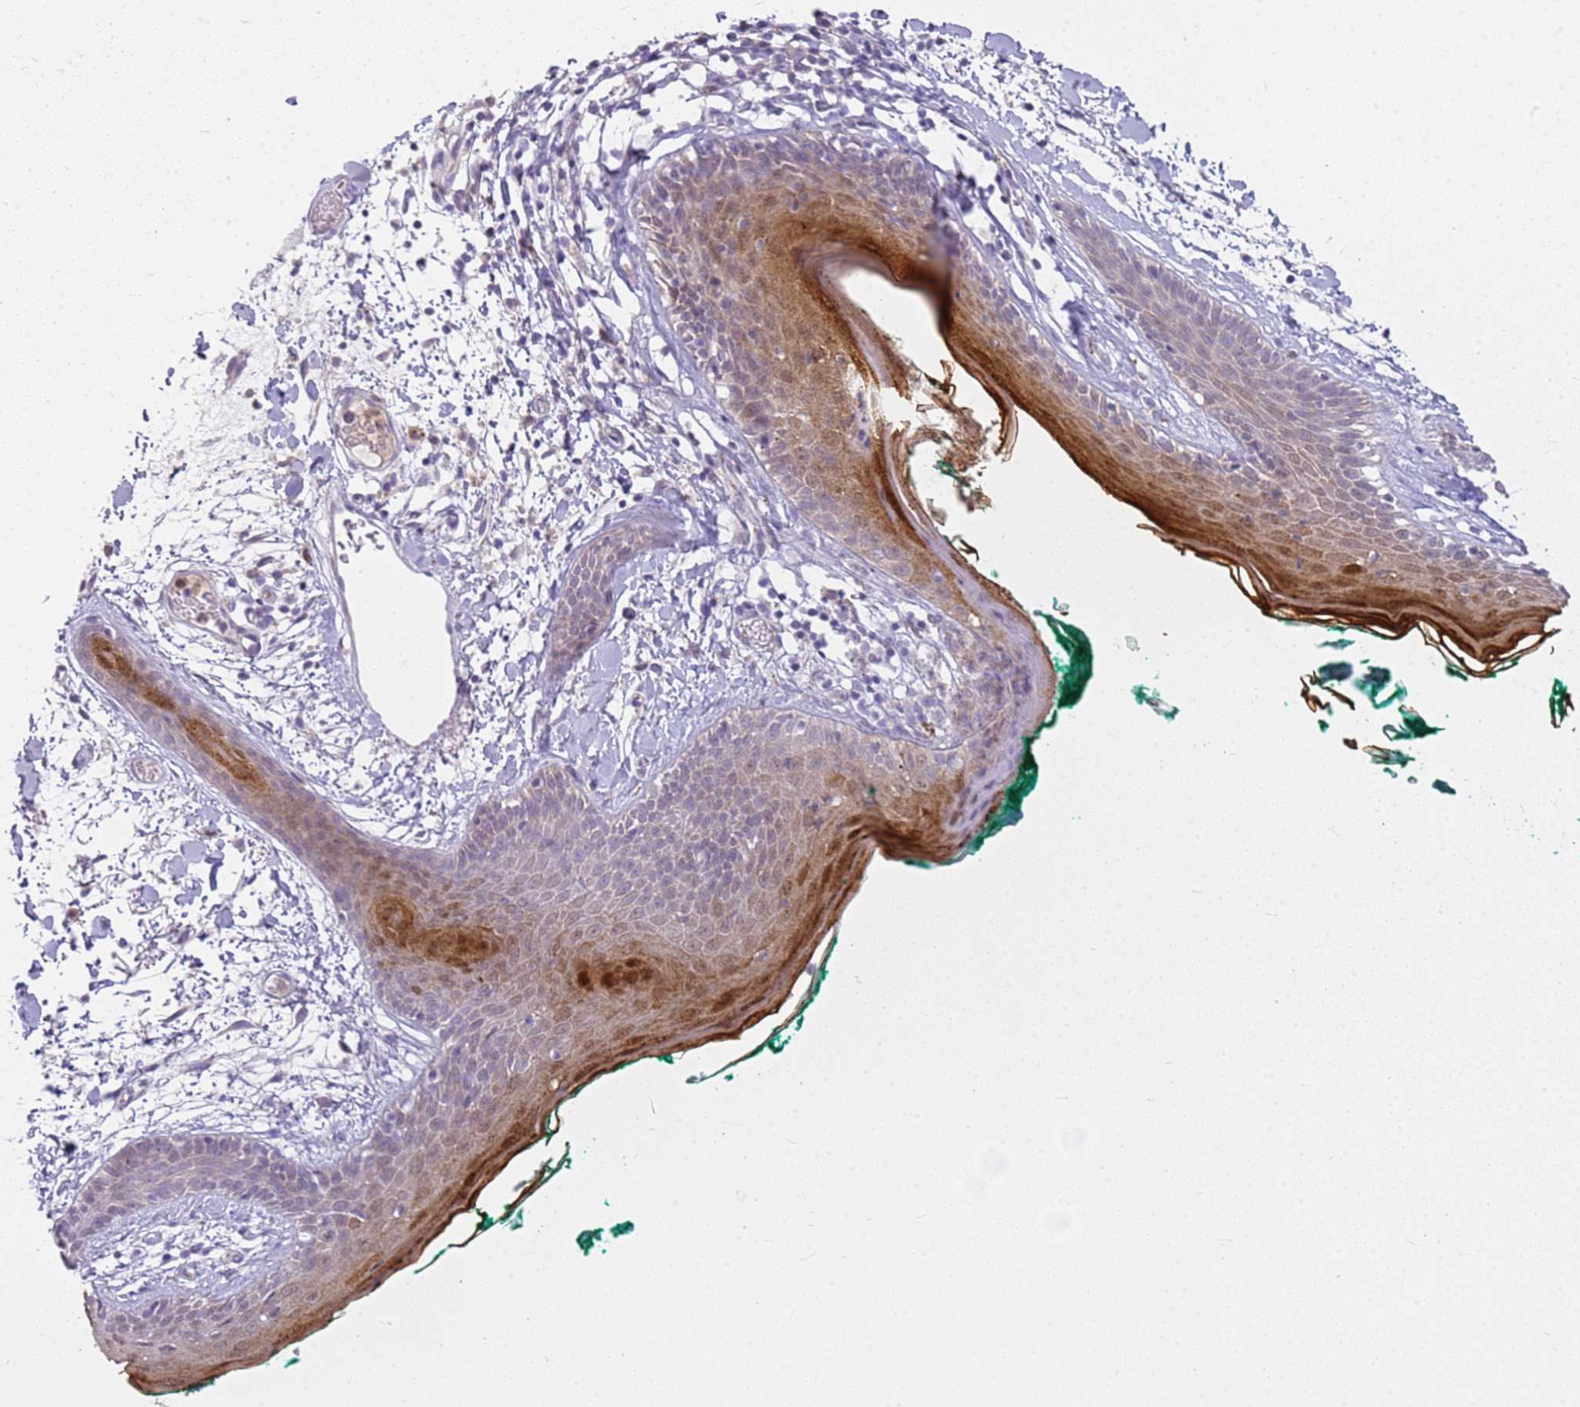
{"staining": {"intensity": "negative", "quantity": "none", "location": "none"}, "tissue": "skin", "cell_type": "Fibroblasts", "image_type": "normal", "snomed": [{"axis": "morphology", "description": "Normal tissue, NOS"}, {"axis": "topography", "description": "Skin"}], "caption": "An image of human skin is negative for staining in fibroblasts. (IHC, brightfield microscopy, high magnification).", "gene": "CSTA", "patient": {"sex": "male", "age": 79}}